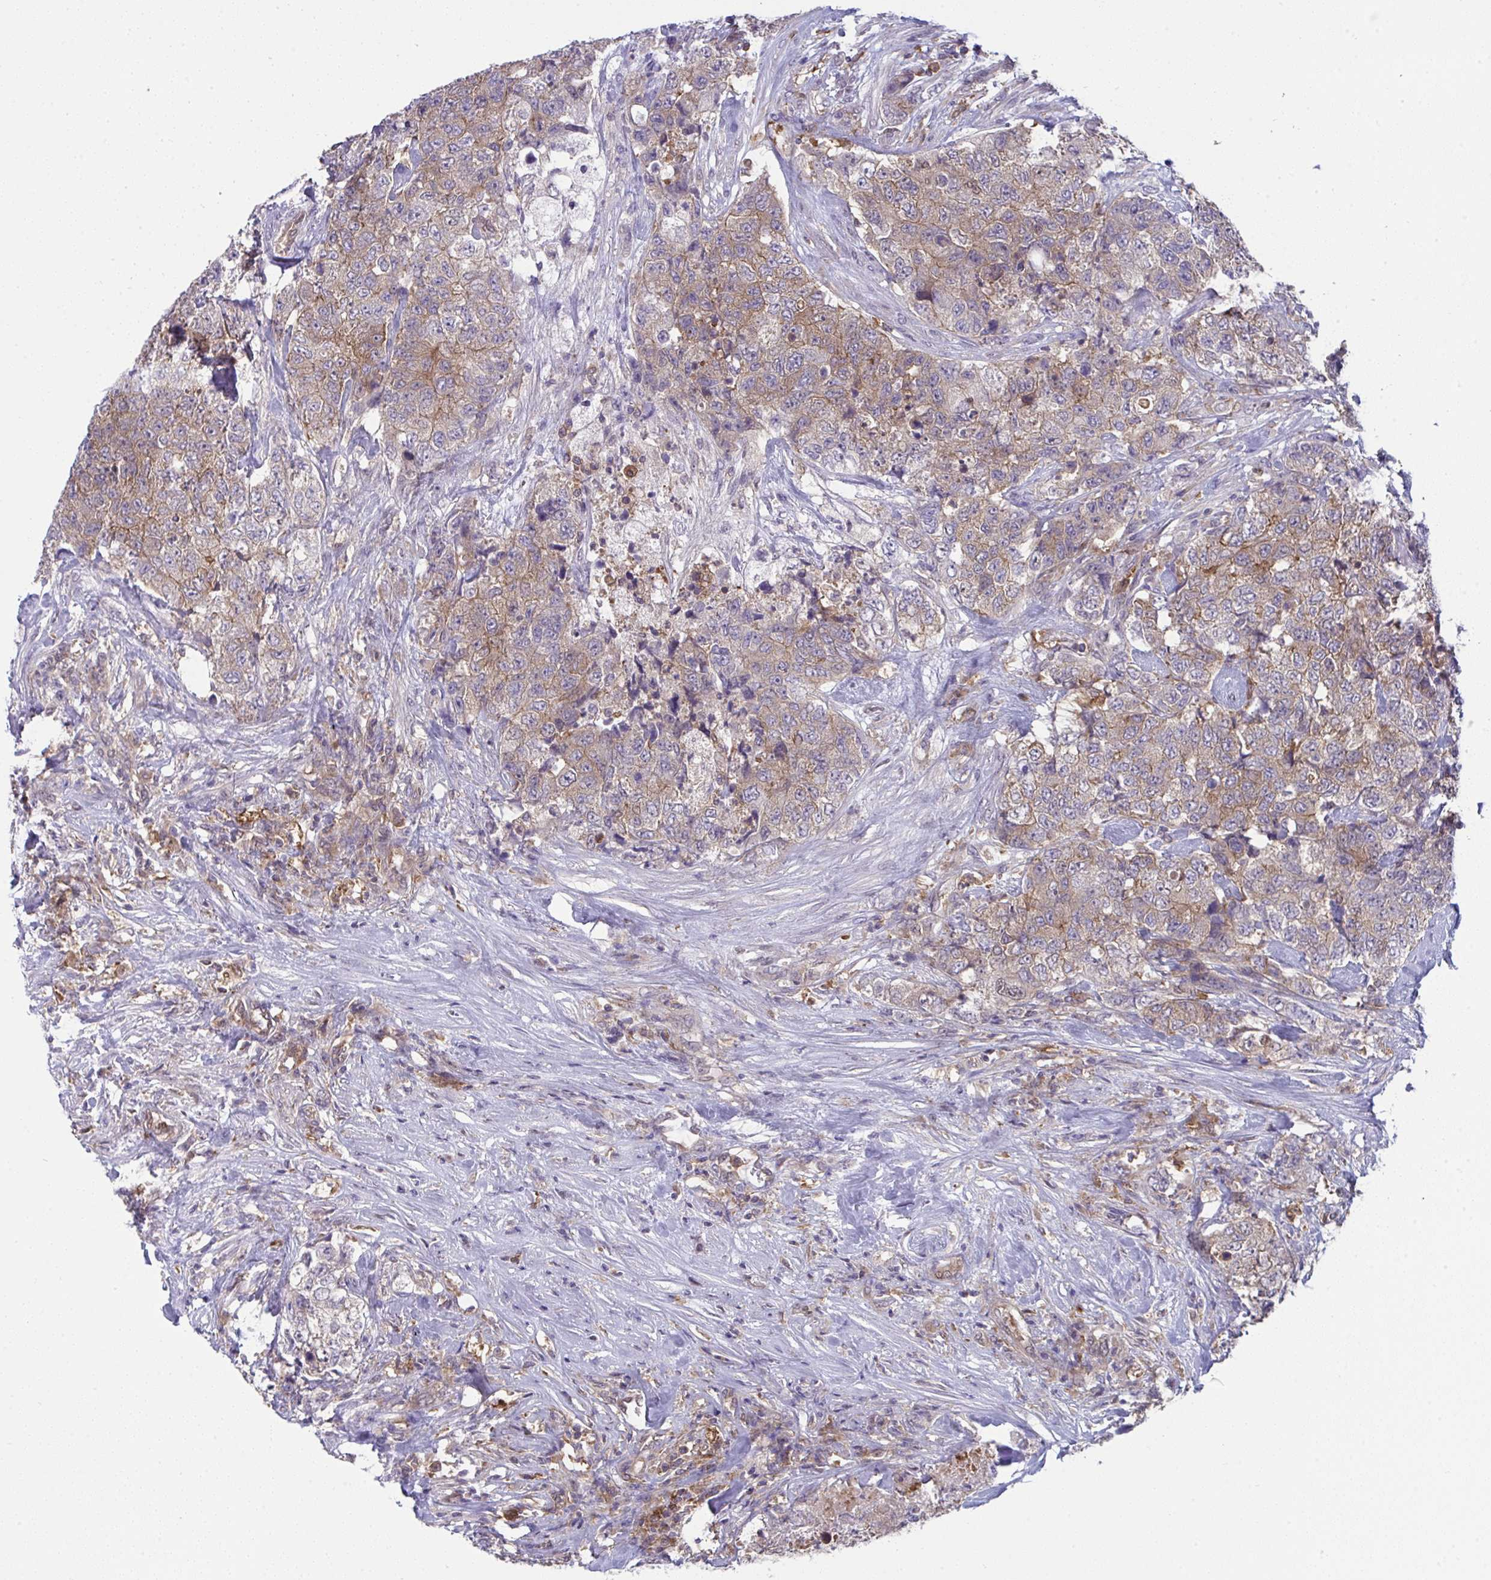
{"staining": {"intensity": "moderate", "quantity": "25%-75%", "location": "cytoplasmic/membranous"}, "tissue": "urothelial cancer", "cell_type": "Tumor cells", "image_type": "cancer", "snomed": [{"axis": "morphology", "description": "Urothelial carcinoma, High grade"}, {"axis": "topography", "description": "Urinary bladder"}], "caption": "Tumor cells display moderate cytoplasmic/membranous positivity in approximately 25%-75% of cells in urothelial carcinoma (high-grade).", "gene": "ALDH16A1", "patient": {"sex": "female", "age": 78}}